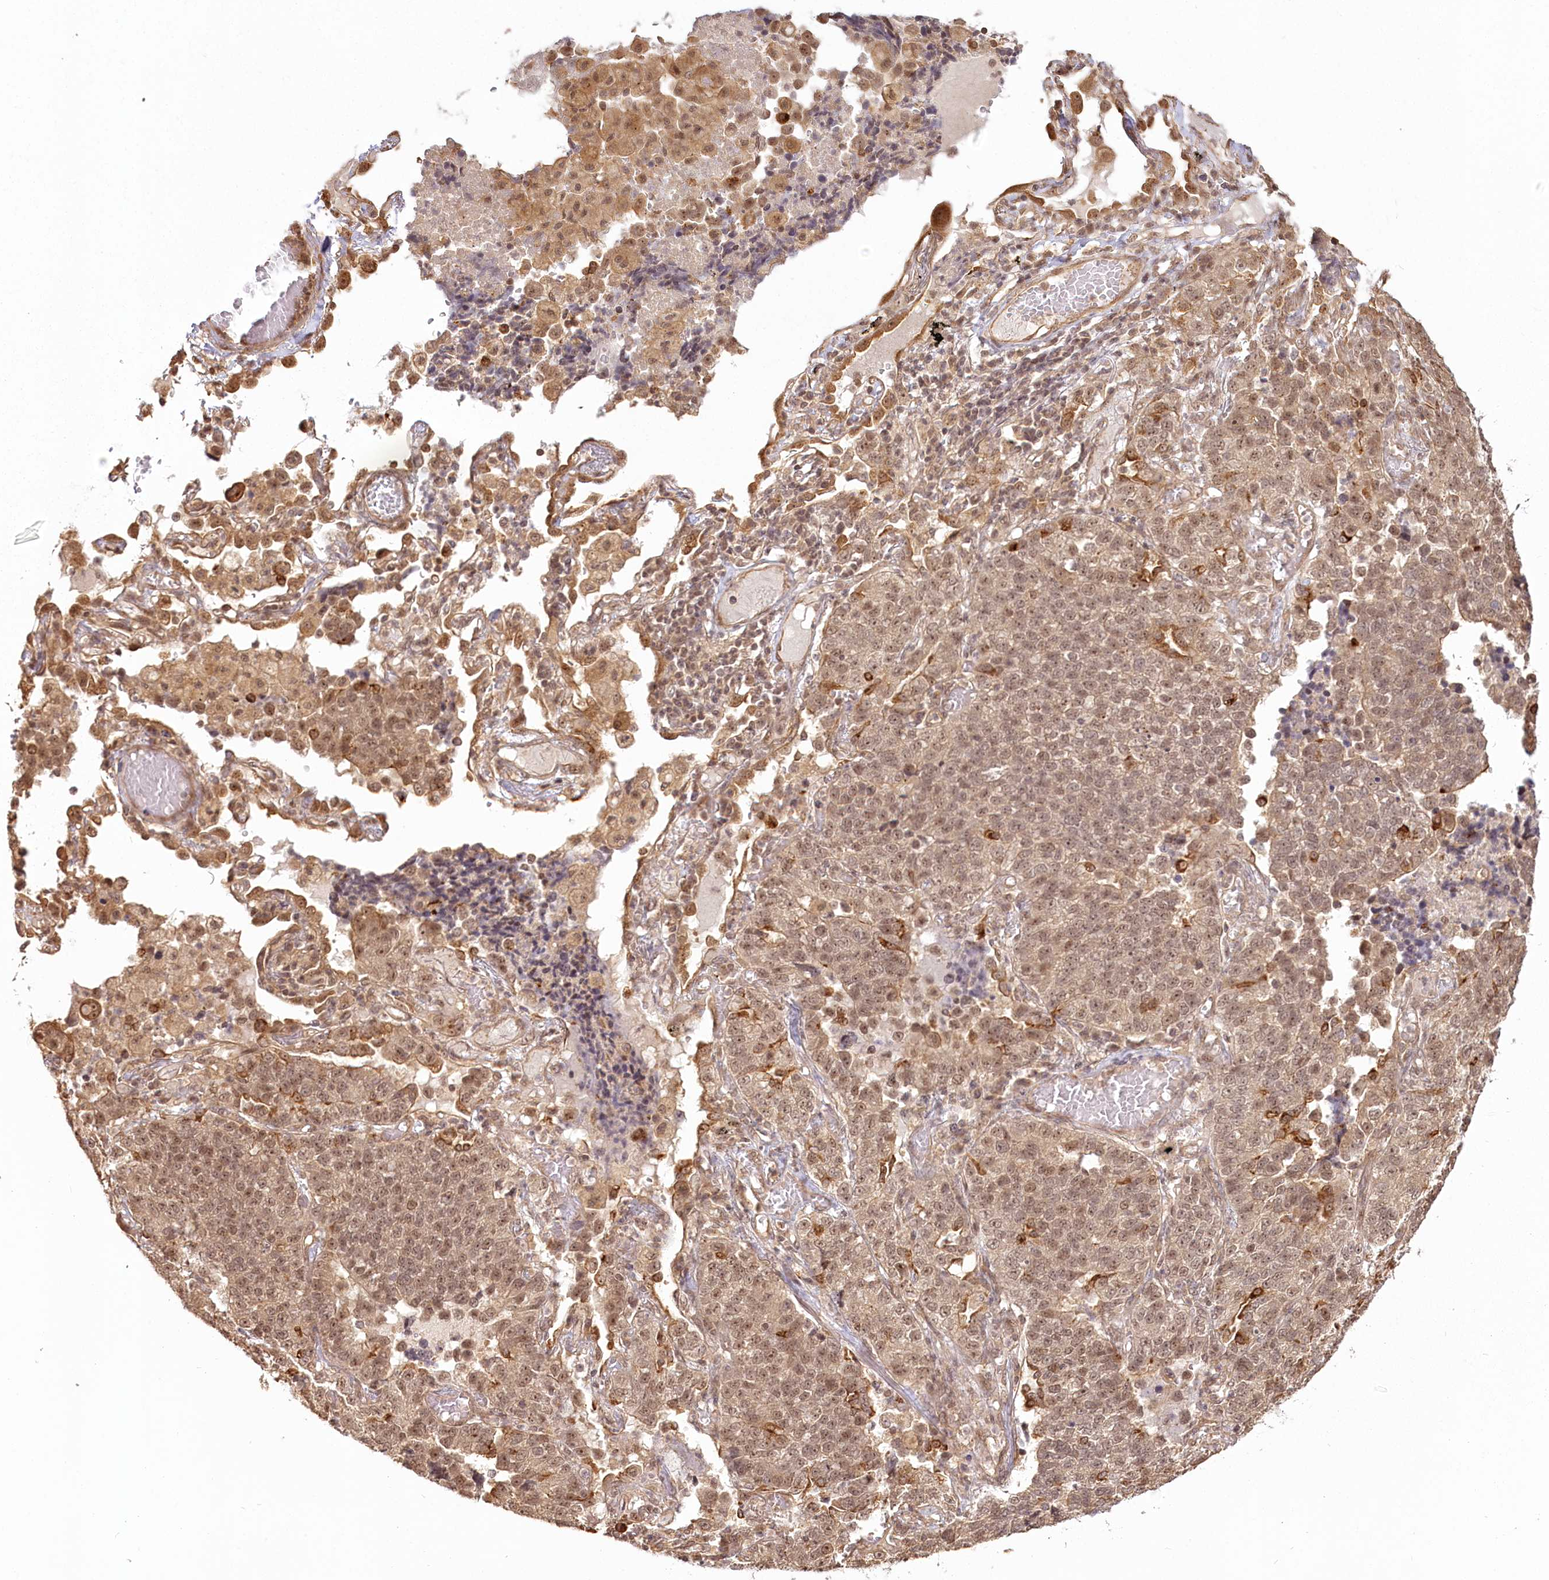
{"staining": {"intensity": "moderate", "quantity": ">75%", "location": "cytoplasmic/membranous,nuclear"}, "tissue": "lung cancer", "cell_type": "Tumor cells", "image_type": "cancer", "snomed": [{"axis": "morphology", "description": "Adenocarcinoma, NOS"}, {"axis": "topography", "description": "Lung"}], "caption": "An image showing moderate cytoplasmic/membranous and nuclear expression in about >75% of tumor cells in lung cancer, as visualized by brown immunohistochemical staining.", "gene": "R3HDM2", "patient": {"sex": "male", "age": 49}}